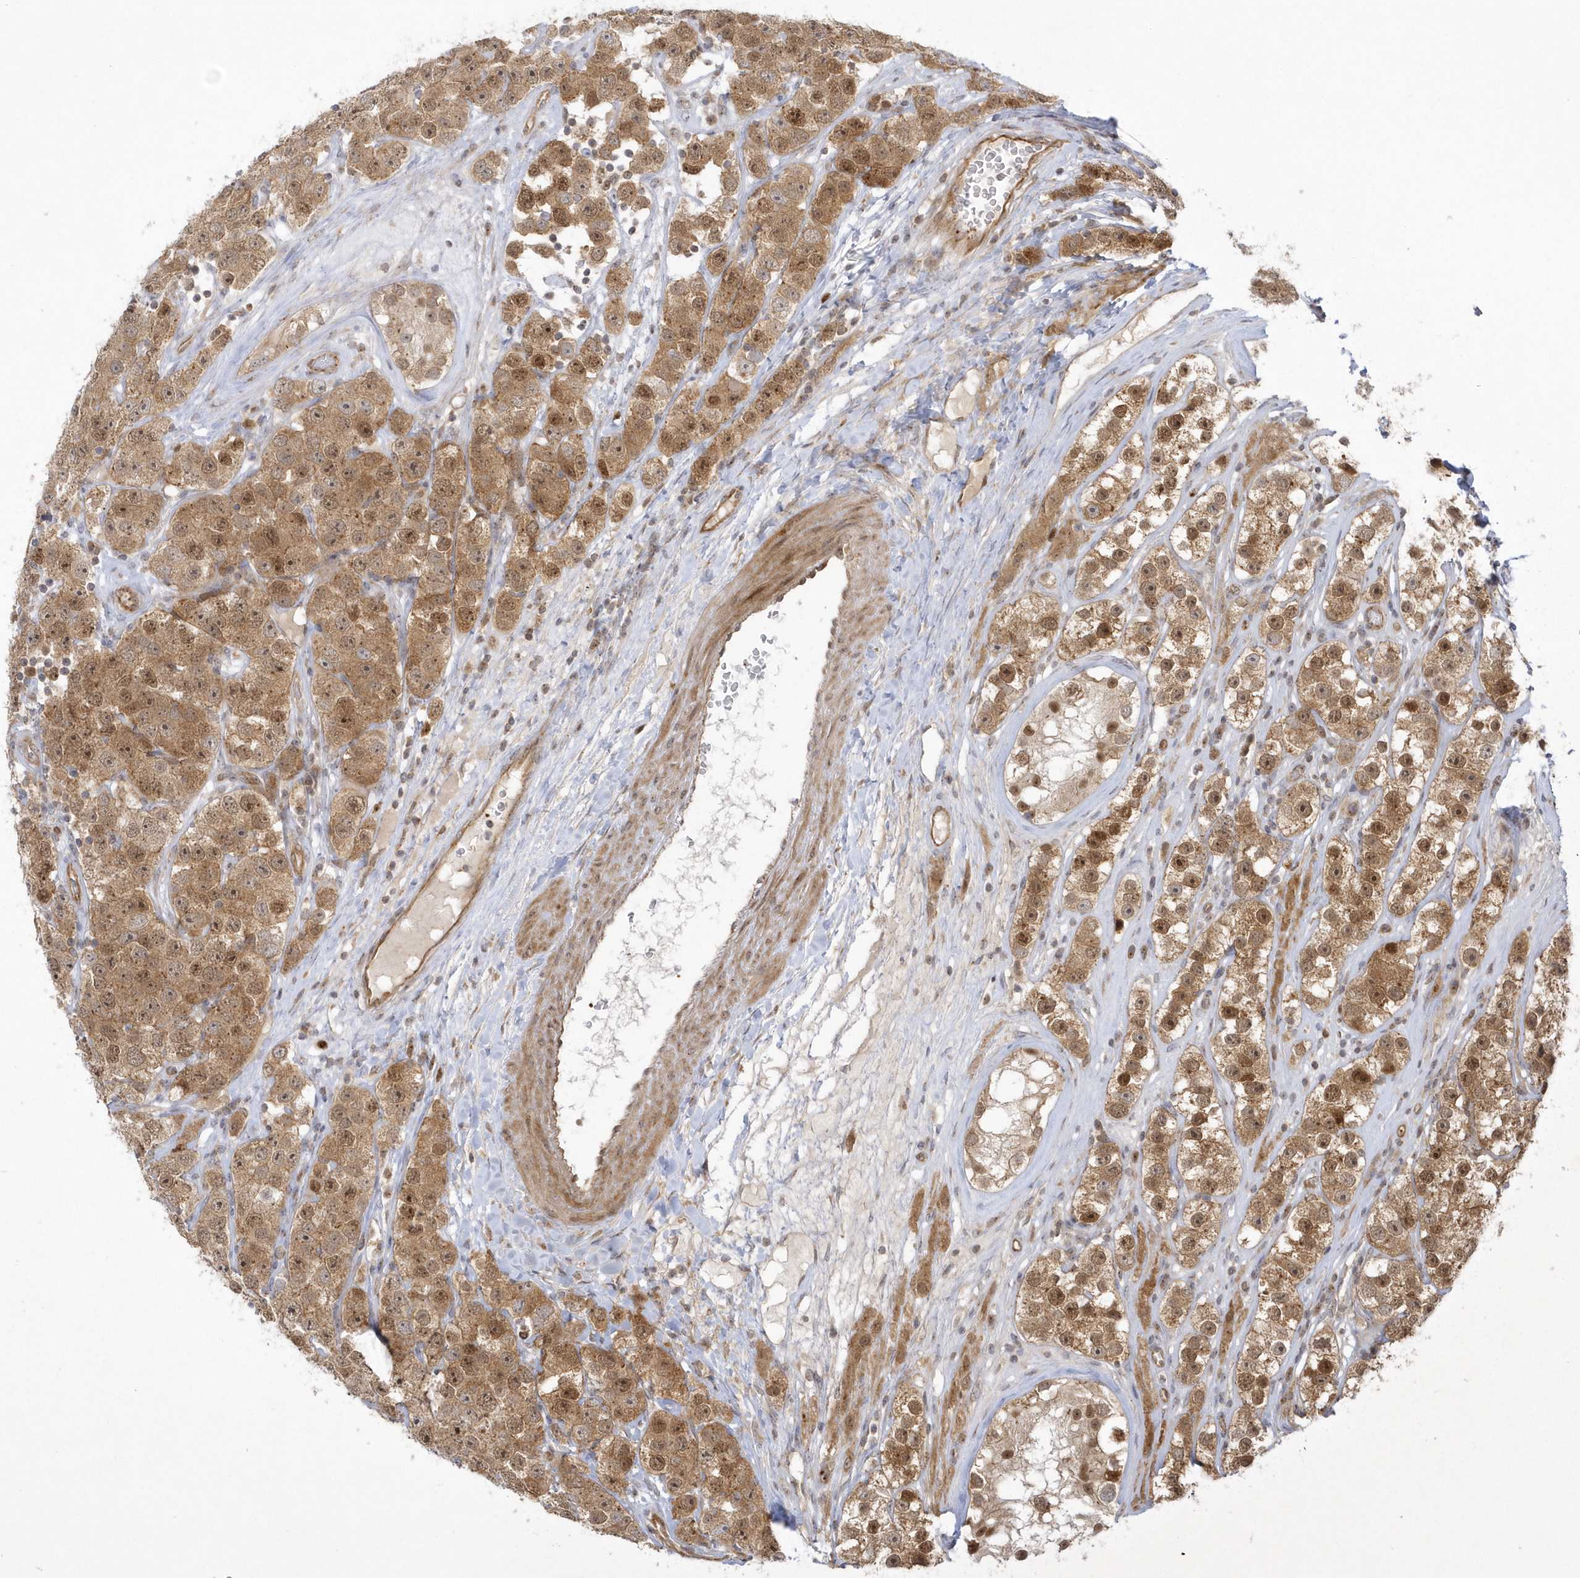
{"staining": {"intensity": "moderate", "quantity": ">75%", "location": "cytoplasmic/membranous,nuclear"}, "tissue": "testis cancer", "cell_type": "Tumor cells", "image_type": "cancer", "snomed": [{"axis": "morphology", "description": "Seminoma, NOS"}, {"axis": "topography", "description": "Testis"}], "caption": "Seminoma (testis) stained with a brown dye shows moderate cytoplasmic/membranous and nuclear positive staining in approximately >75% of tumor cells.", "gene": "NAF1", "patient": {"sex": "male", "age": 28}}